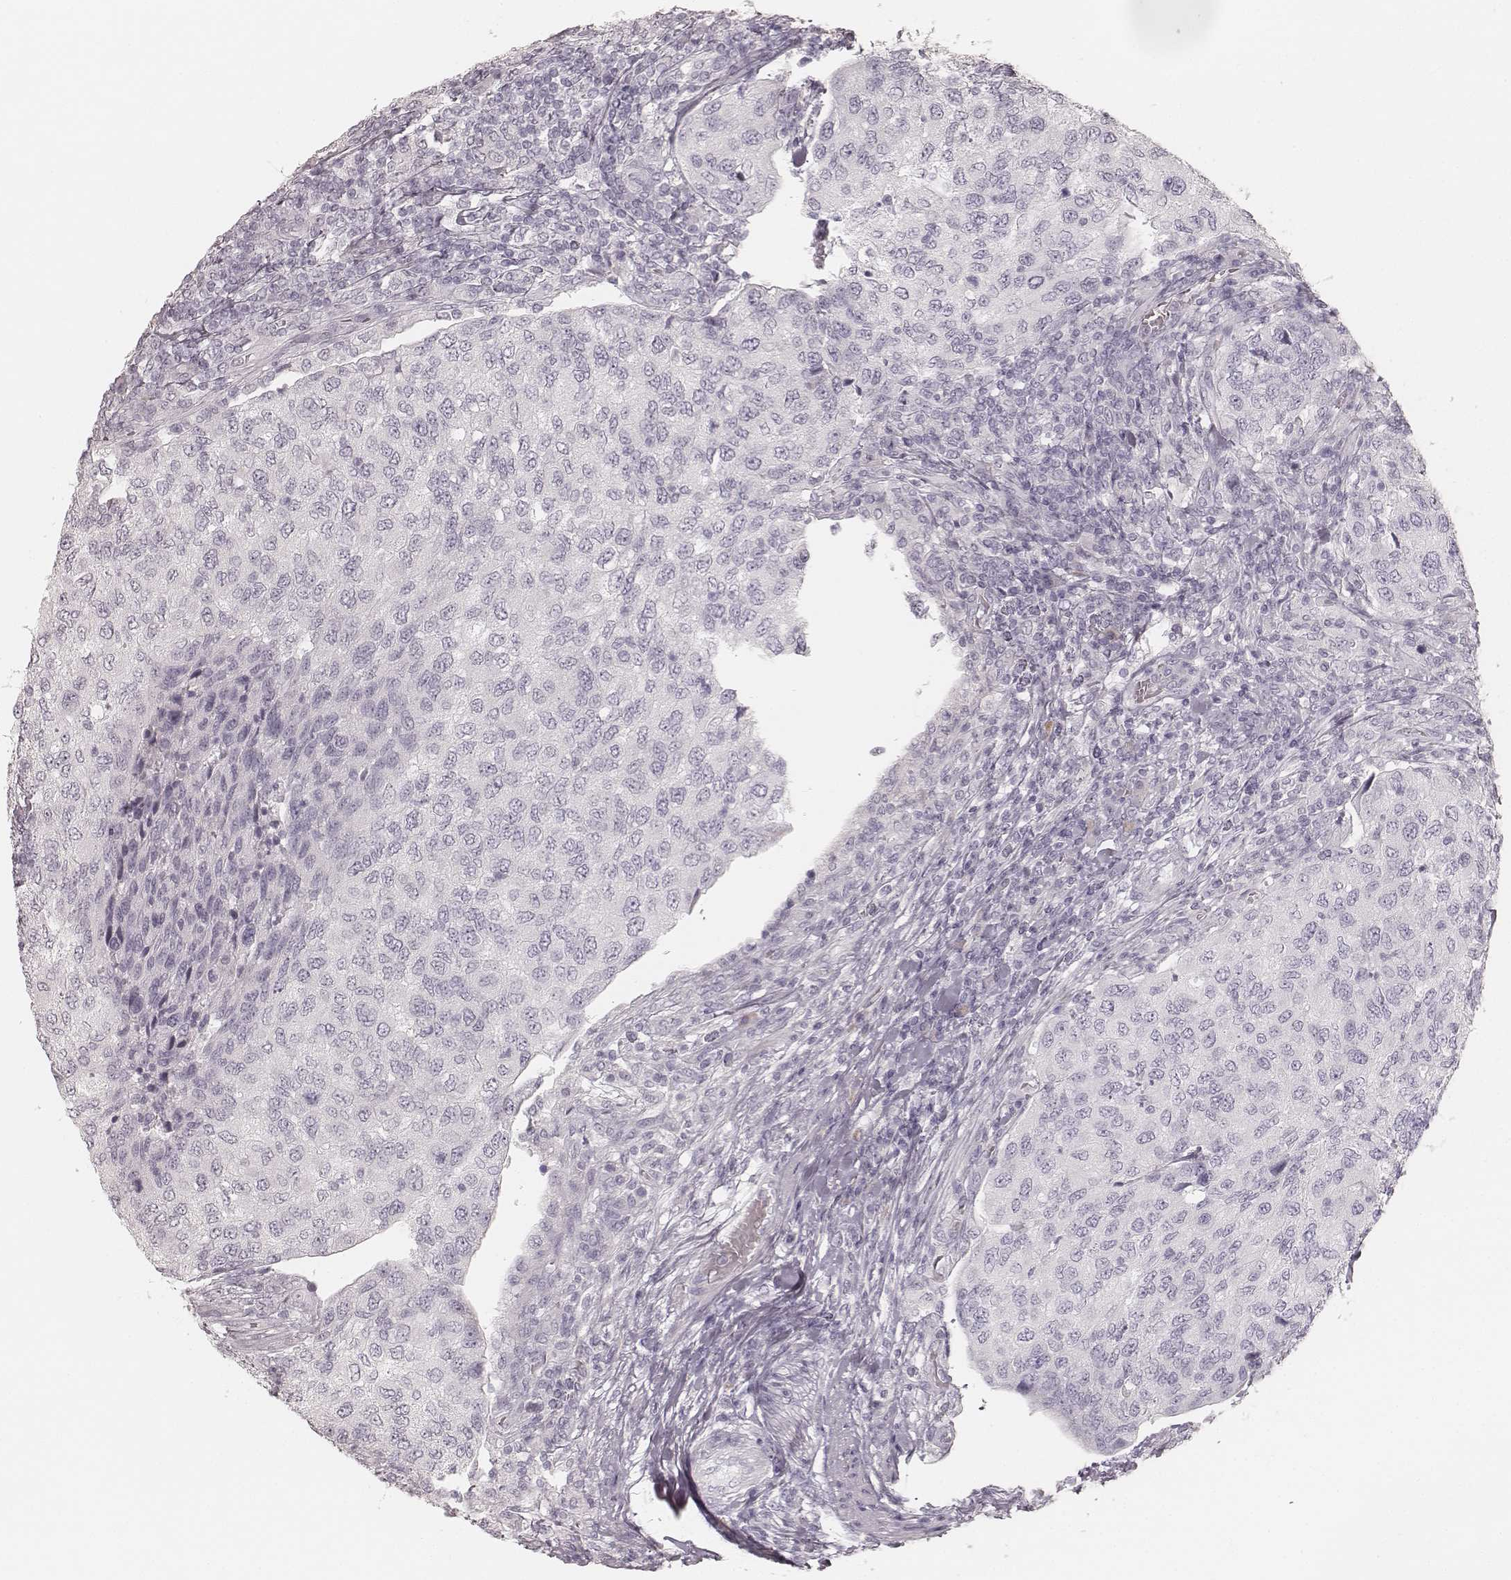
{"staining": {"intensity": "negative", "quantity": "none", "location": "none"}, "tissue": "urothelial cancer", "cell_type": "Tumor cells", "image_type": "cancer", "snomed": [{"axis": "morphology", "description": "Urothelial carcinoma, High grade"}, {"axis": "topography", "description": "Urinary bladder"}], "caption": "A micrograph of urothelial cancer stained for a protein displays no brown staining in tumor cells. (DAB (3,3'-diaminobenzidine) IHC visualized using brightfield microscopy, high magnification).", "gene": "KRT82", "patient": {"sex": "female", "age": 78}}